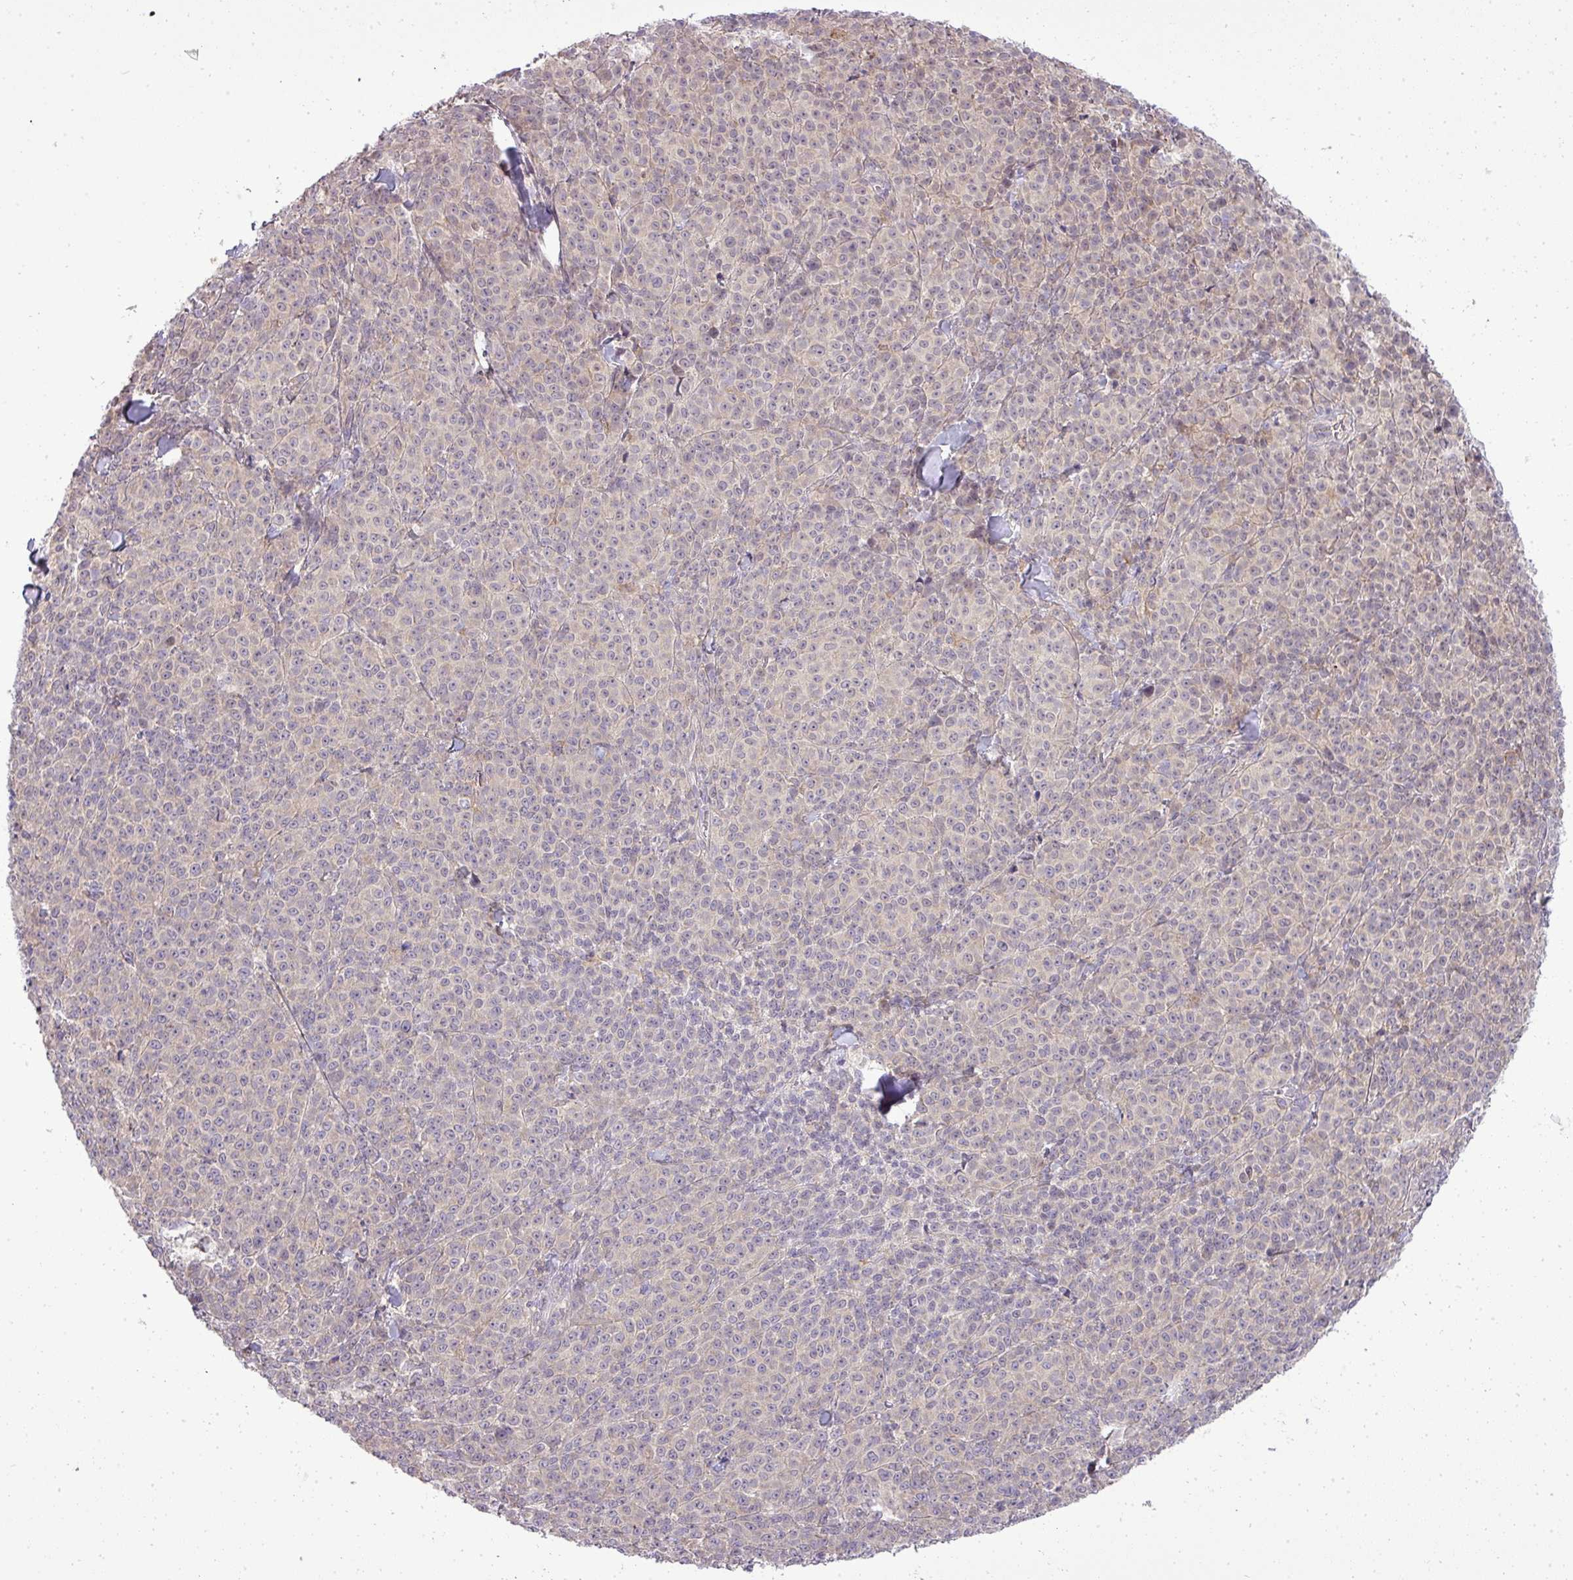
{"staining": {"intensity": "negative", "quantity": "none", "location": "none"}, "tissue": "melanoma", "cell_type": "Tumor cells", "image_type": "cancer", "snomed": [{"axis": "morphology", "description": "Normal tissue, NOS"}, {"axis": "morphology", "description": "Malignant melanoma, NOS"}, {"axis": "topography", "description": "Skin"}], "caption": "DAB (3,3'-diaminobenzidine) immunohistochemical staining of malignant melanoma reveals no significant expression in tumor cells.", "gene": "PDRG1", "patient": {"sex": "female", "age": 34}}